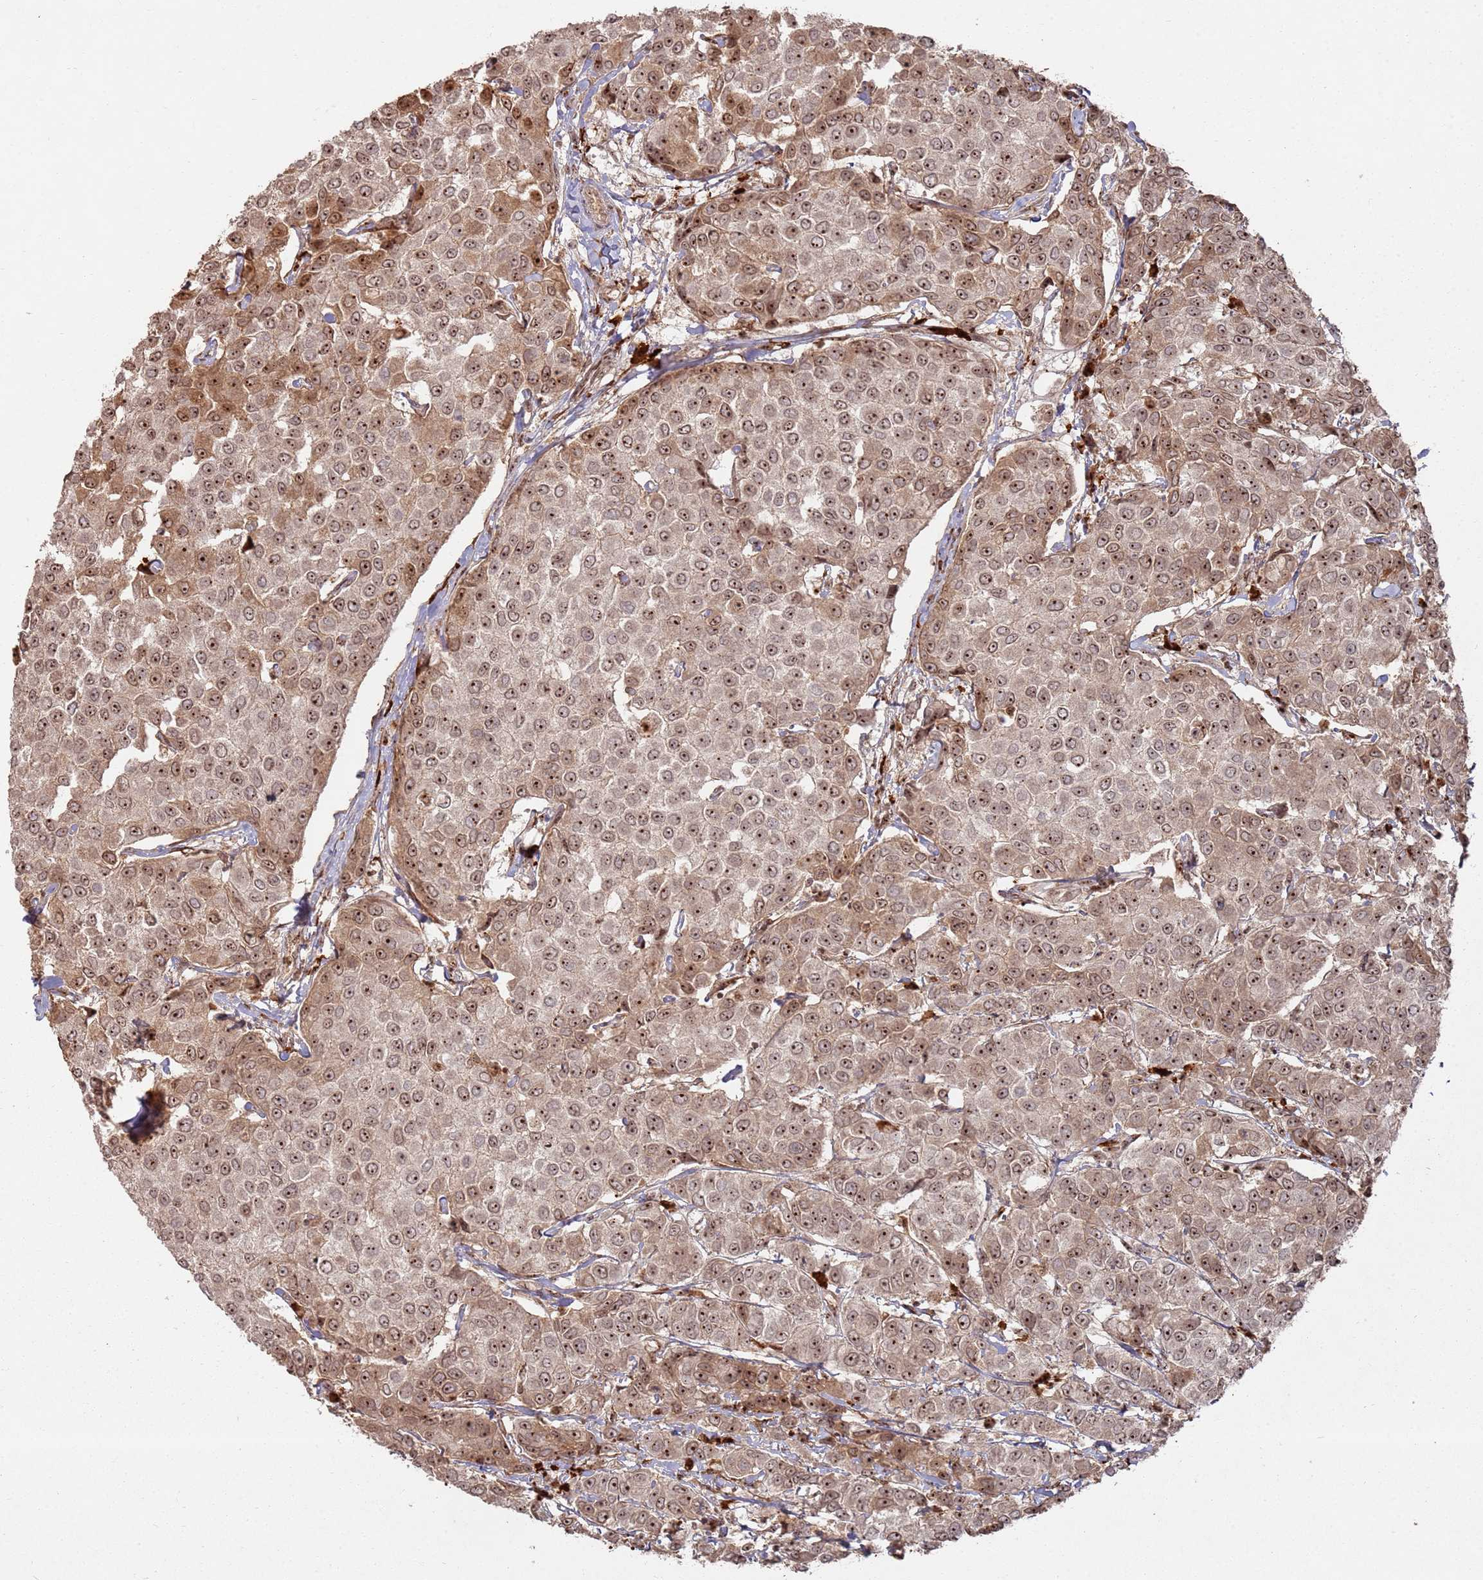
{"staining": {"intensity": "moderate", "quantity": ">75%", "location": "cytoplasmic/membranous,nuclear"}, "tissue": "breast cancer", "cell_type": "Tumor cells", "image_type": "cancer", "snomed": [{"axis": "morphology", "description": "Duct carcinoma"}, {"axis": "topography", "description": "Breast"}], "caption": "Immunohistochemistry (IHC) (DAB) staining of breast invasive ductal carcinoma exhibits moderate cytoplasmic/membranous and nuclear protein expression in approximately >75% of tumor cells.", "gene": "UTP11", "patient": {"sex": "female", "age": 55}}